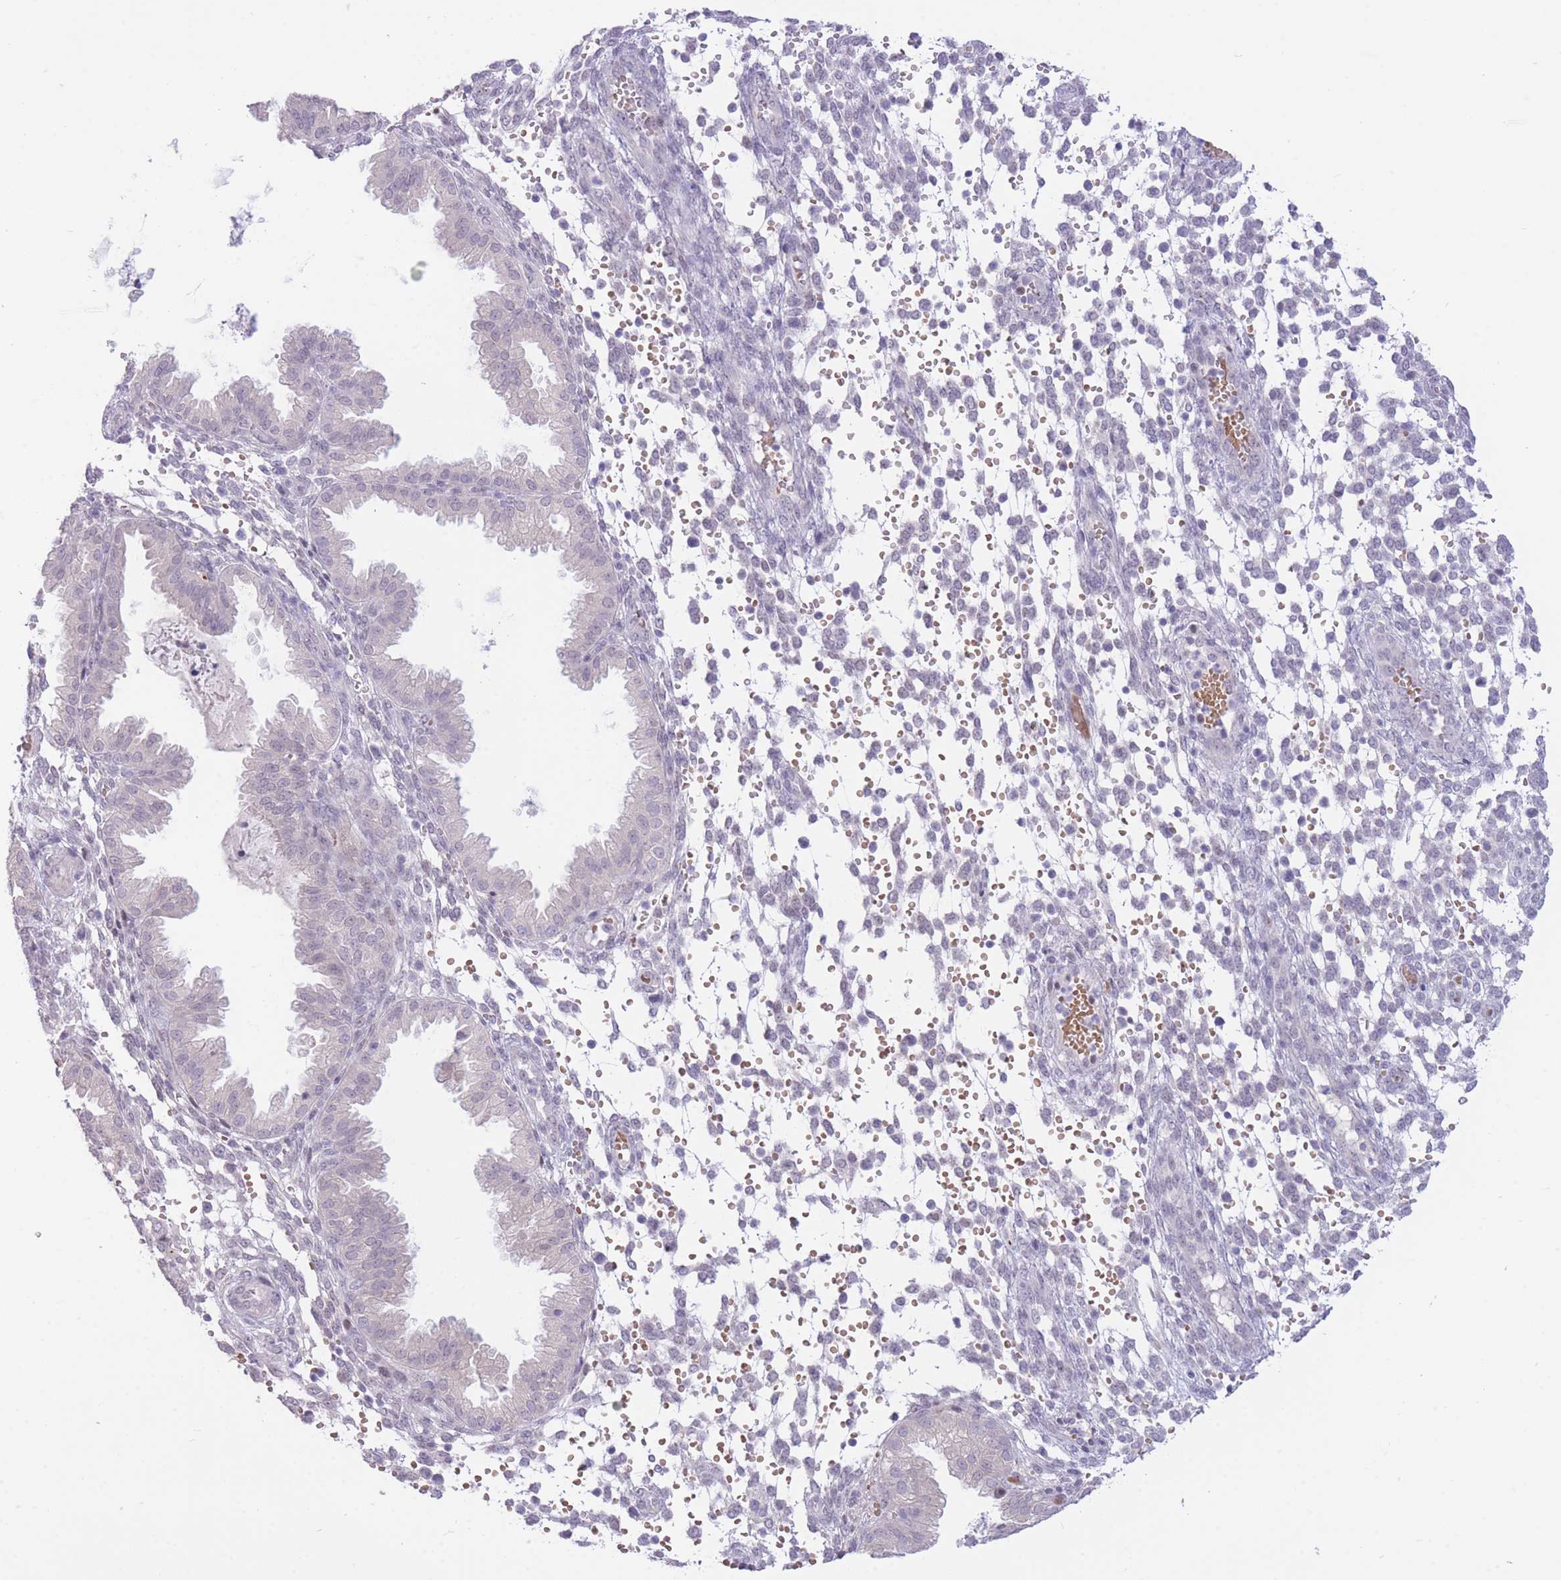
{"staining": {"intensity": "negative", "quantity": "none", "location": "none"}, "tissue": "endometrium", "cell_type": "Cells in endometrial stroma", "image_type": "normal", "snomed": [{"axis": "morphology", "description": "Normal tissue, NOS"}, {"axis": "topography", "description": "Endometrium"}], "caption": "Micrograph shows no significant protein positivity in cells in endometrial stroma of benign endometrium.", "gene": "FBXO46", "patient": {"sex": "female", "age": 33}}